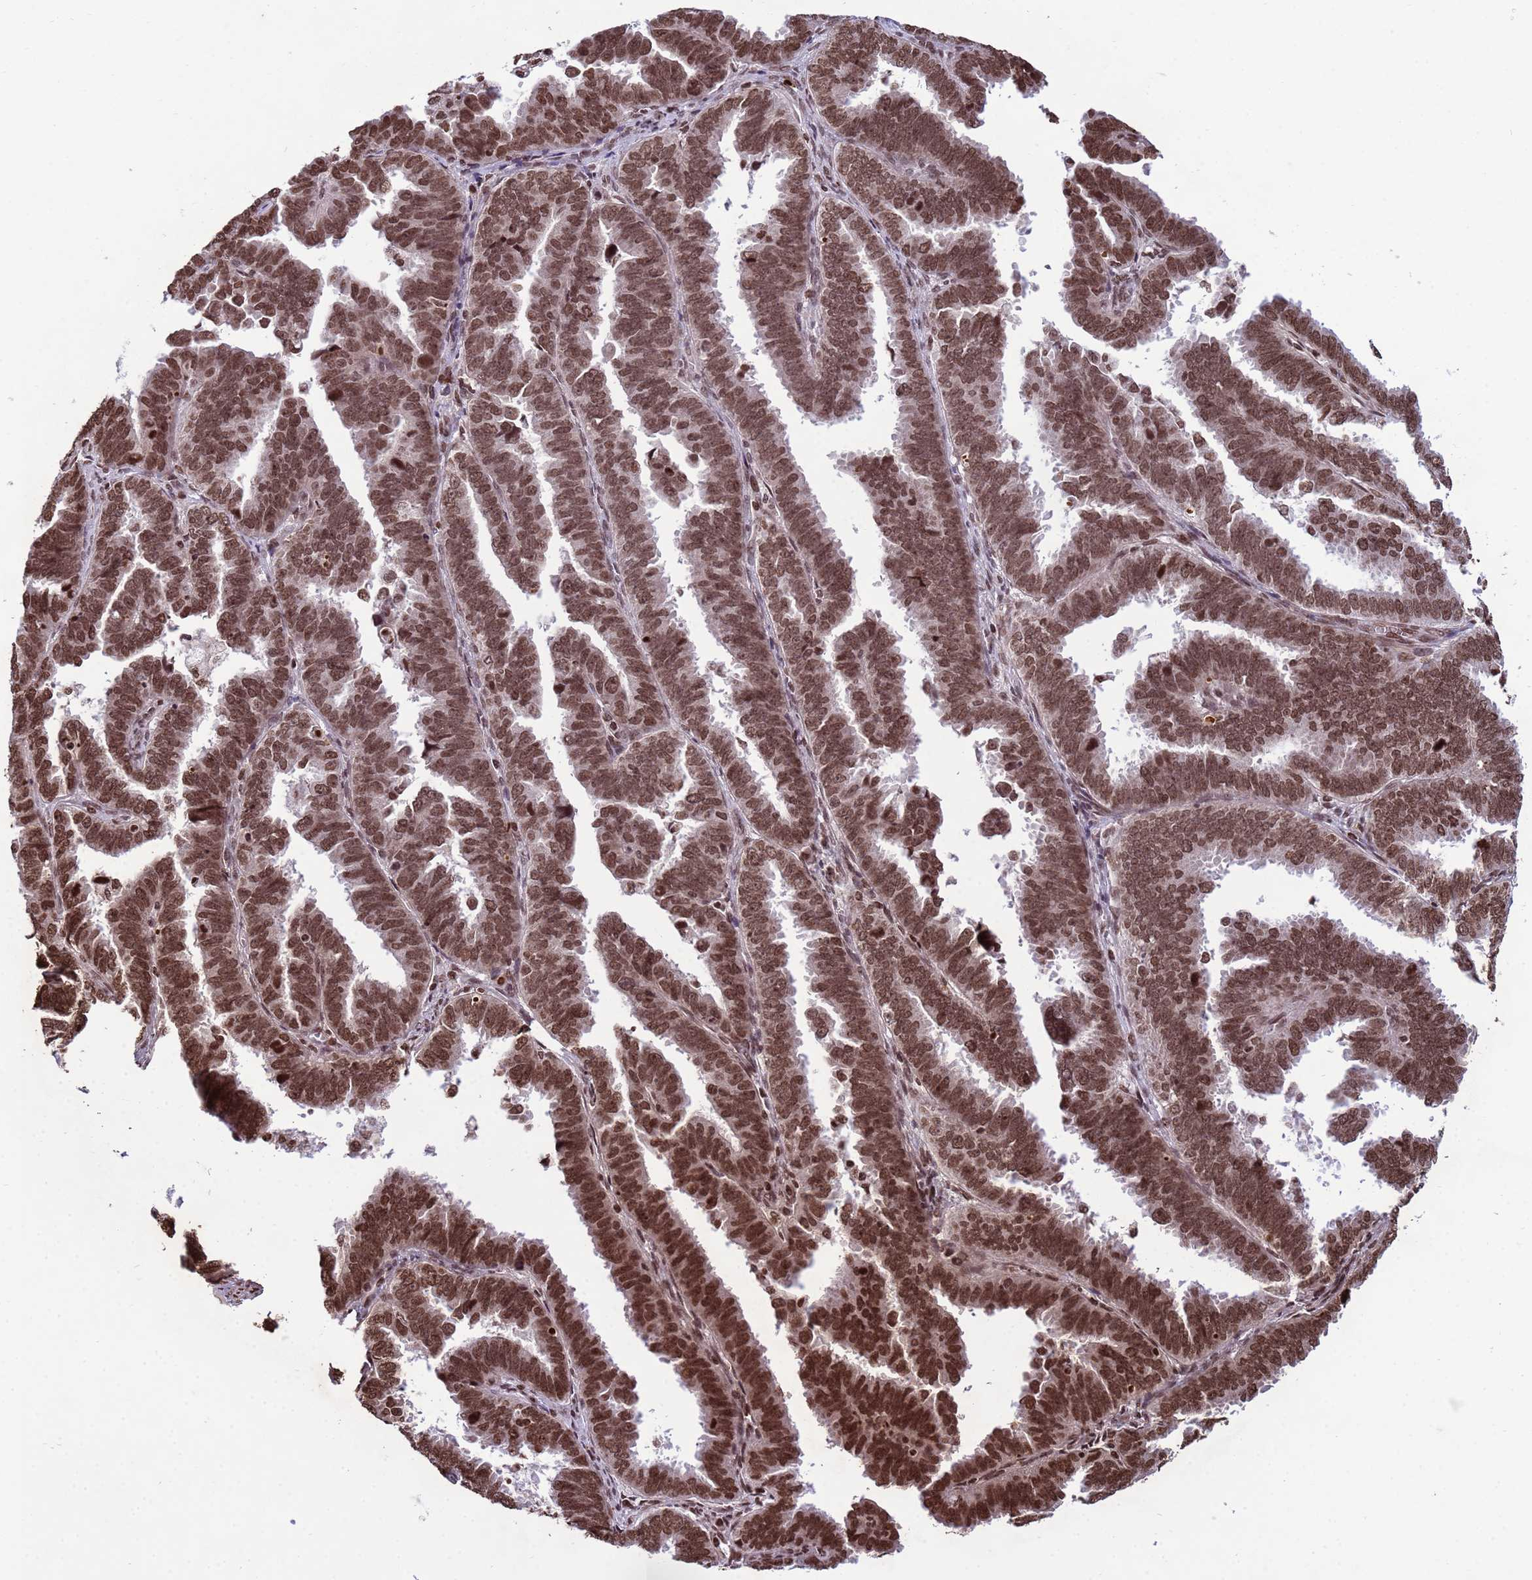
{"staining": {"intensity": "moderate", "quantity": ">75%", "location": "nuclear"}, "tissue": "endometrial cancer", "cell_type": "Tumor cells", "image_type": "cancer", "snomed": [{"axis": "morphology", "description": "Adenocarcinoma, NOS"}, {"axis": "topography", "description": "Endometrium"}], "caption": "Human endometrial cancer (adenocarcinoma) stained with a protein marker displays moderate staining in tumor cells.", "gene": "H3-3B", "patient": {"sex": "female", "age": 75}}